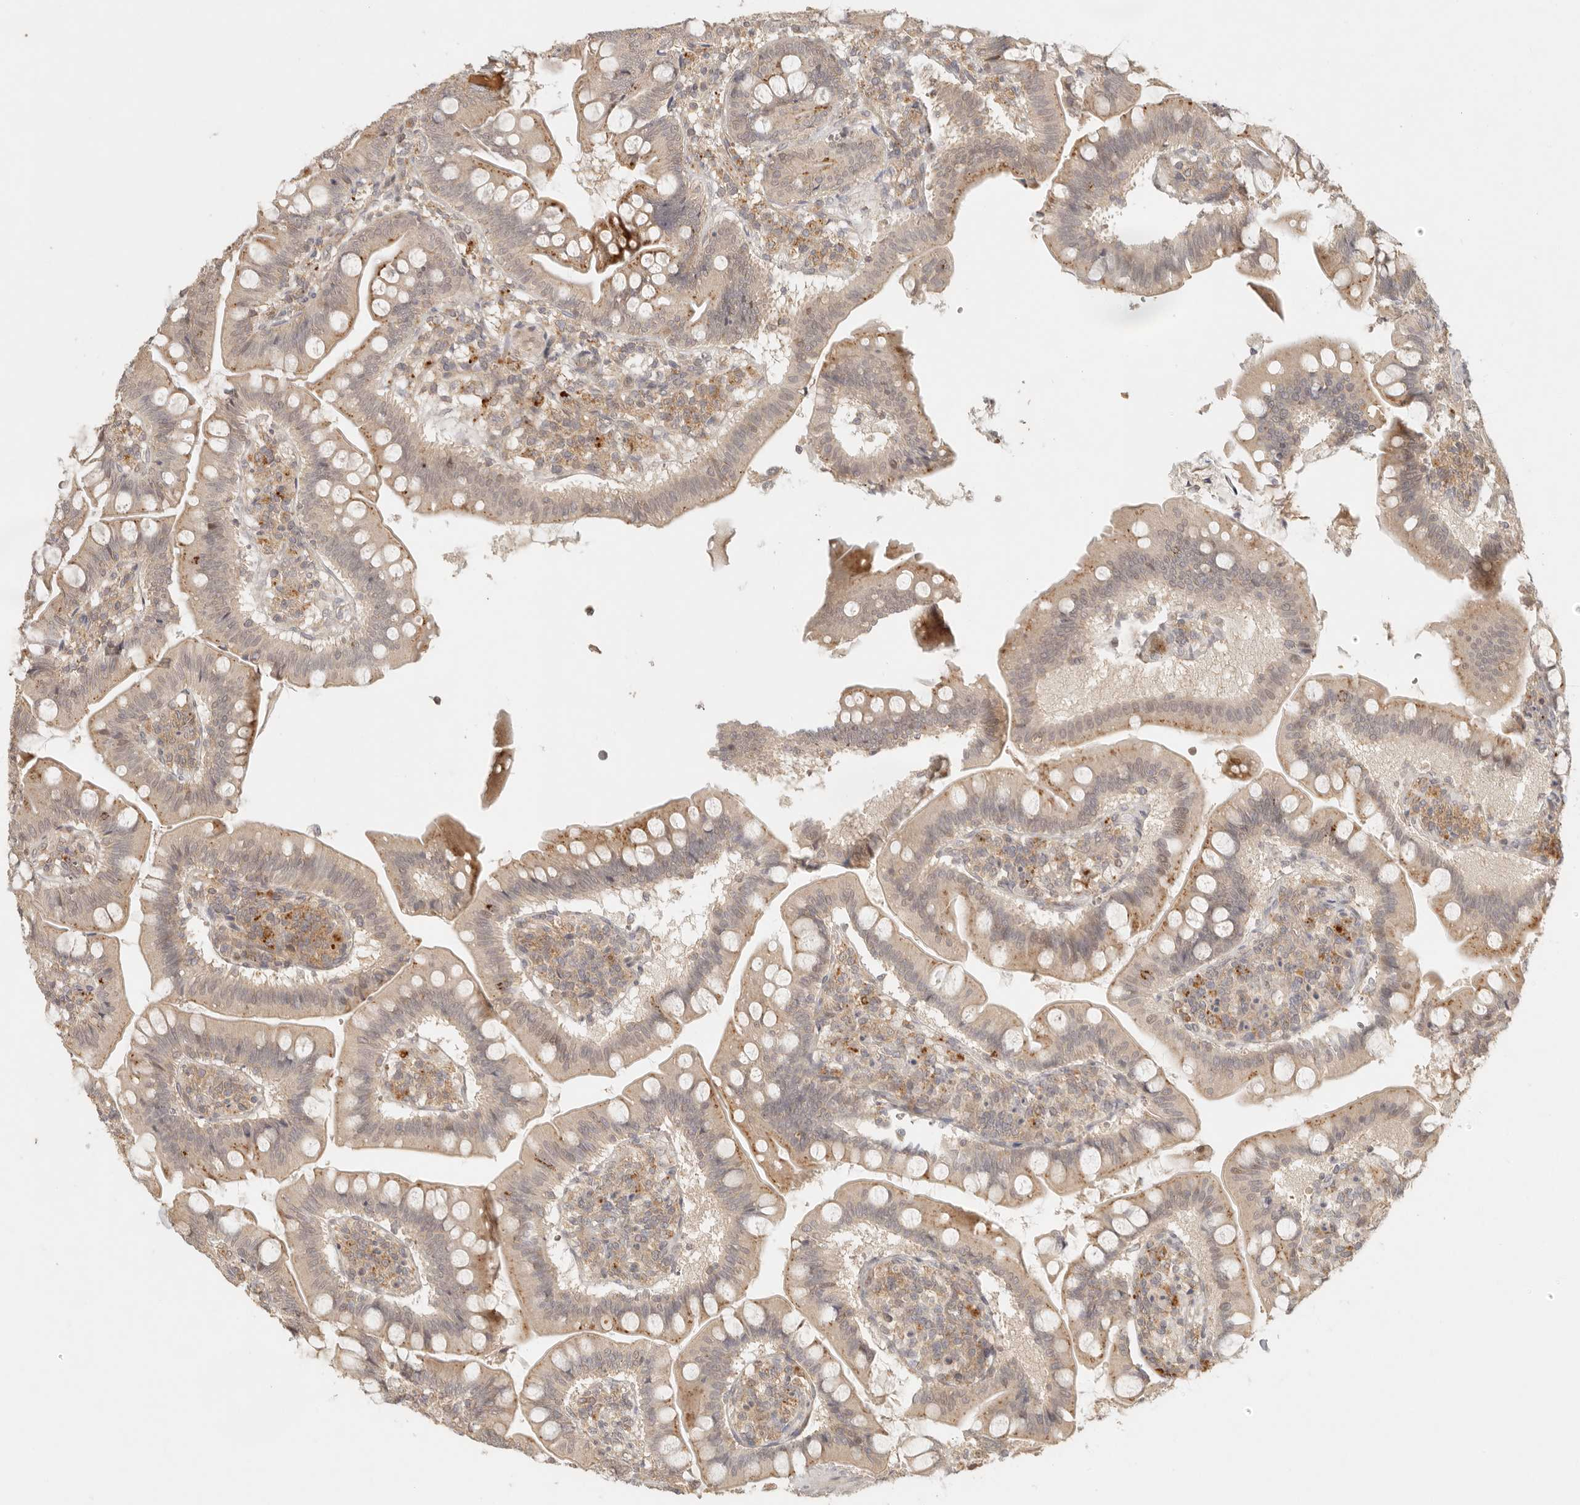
{"staining": {"intensity": "moderate", "quantity": ">75%", "location": "cytoplasmic/membranous"}, "tissue": "small intestine", "cell_type": "Glandular cells", "image_type": "normal", "snomed": [{"axis": "morphology", "description": "Normal tissue, NOS"}, {"axis": "topography", "description": "Small intestine"}], "caption": "A high-resolution micrograph shows immunohistochemistry staining of benign small intestine, which reveals moderate cytoplasmic/membranous positivity in approximately >75% of glandular cells.", "gene": "ANKRD61", "patient": {"sex": "male", "age": 7}}